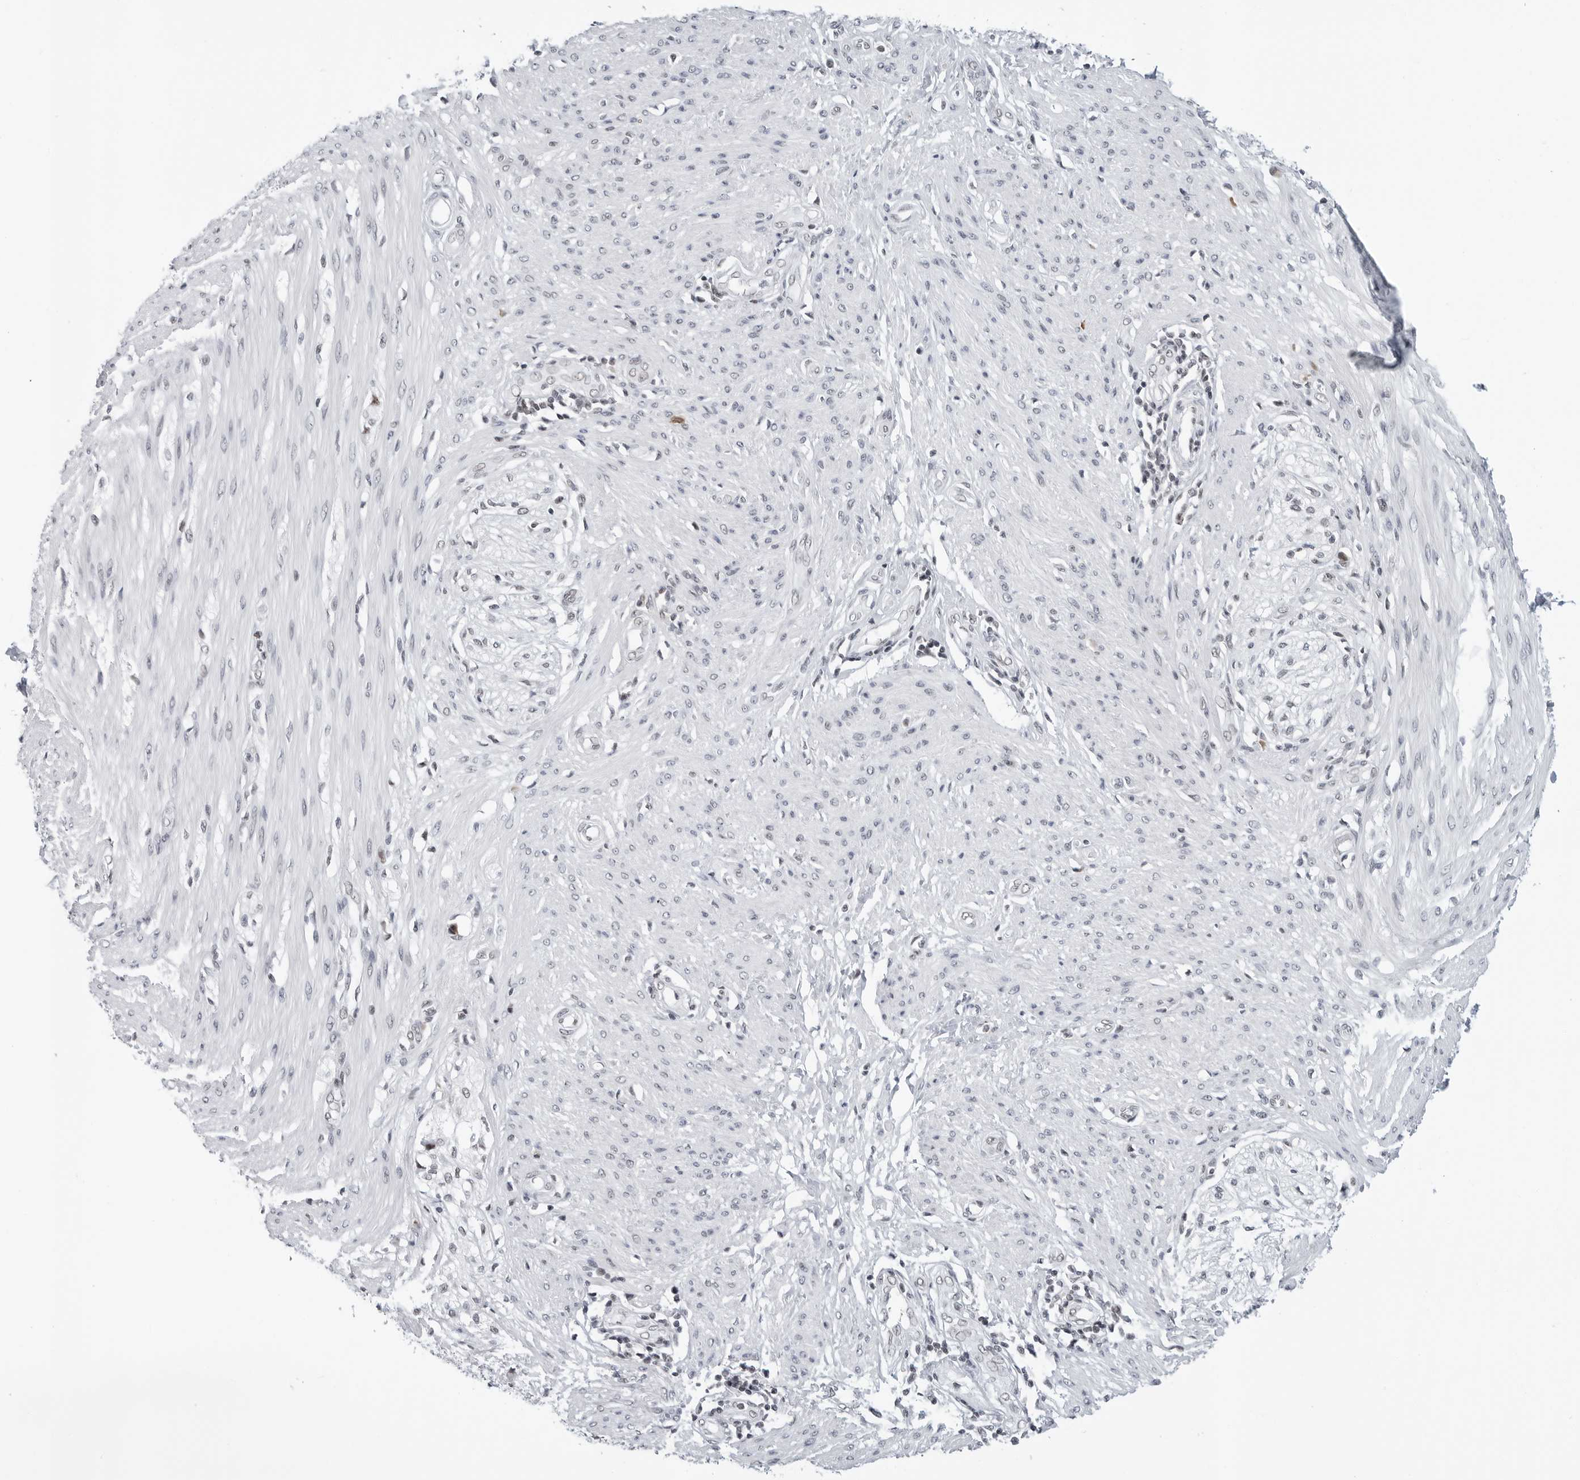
{"staining": {"intensity": "weak", "quantity": "<25%", "location": "nuclear"}, "tissue": "smooth muscle", "cell_type": "Smooth muscle cells", "image_type": "normal", "snomed": [{"axis": "morphology", "description": "Normal tissue, NOS"}, {"axis": "morphology", "description": "Adenocarcinoma, NOS"}, {"axis": "topography", "description": "Colon"}, {"axis": "topography", "description": "Peripheral nerve tissue"}], "caption": "The immunohistochemistry (IHC) image has no significant staining in smooth muscle cells of smooth muscle. The staining is performed using DAB brown chromogen with nuclei counter-stained in using hematoxylin.", "gene": "WRAP53", "patient": {"sex": "male", "age": 14}}